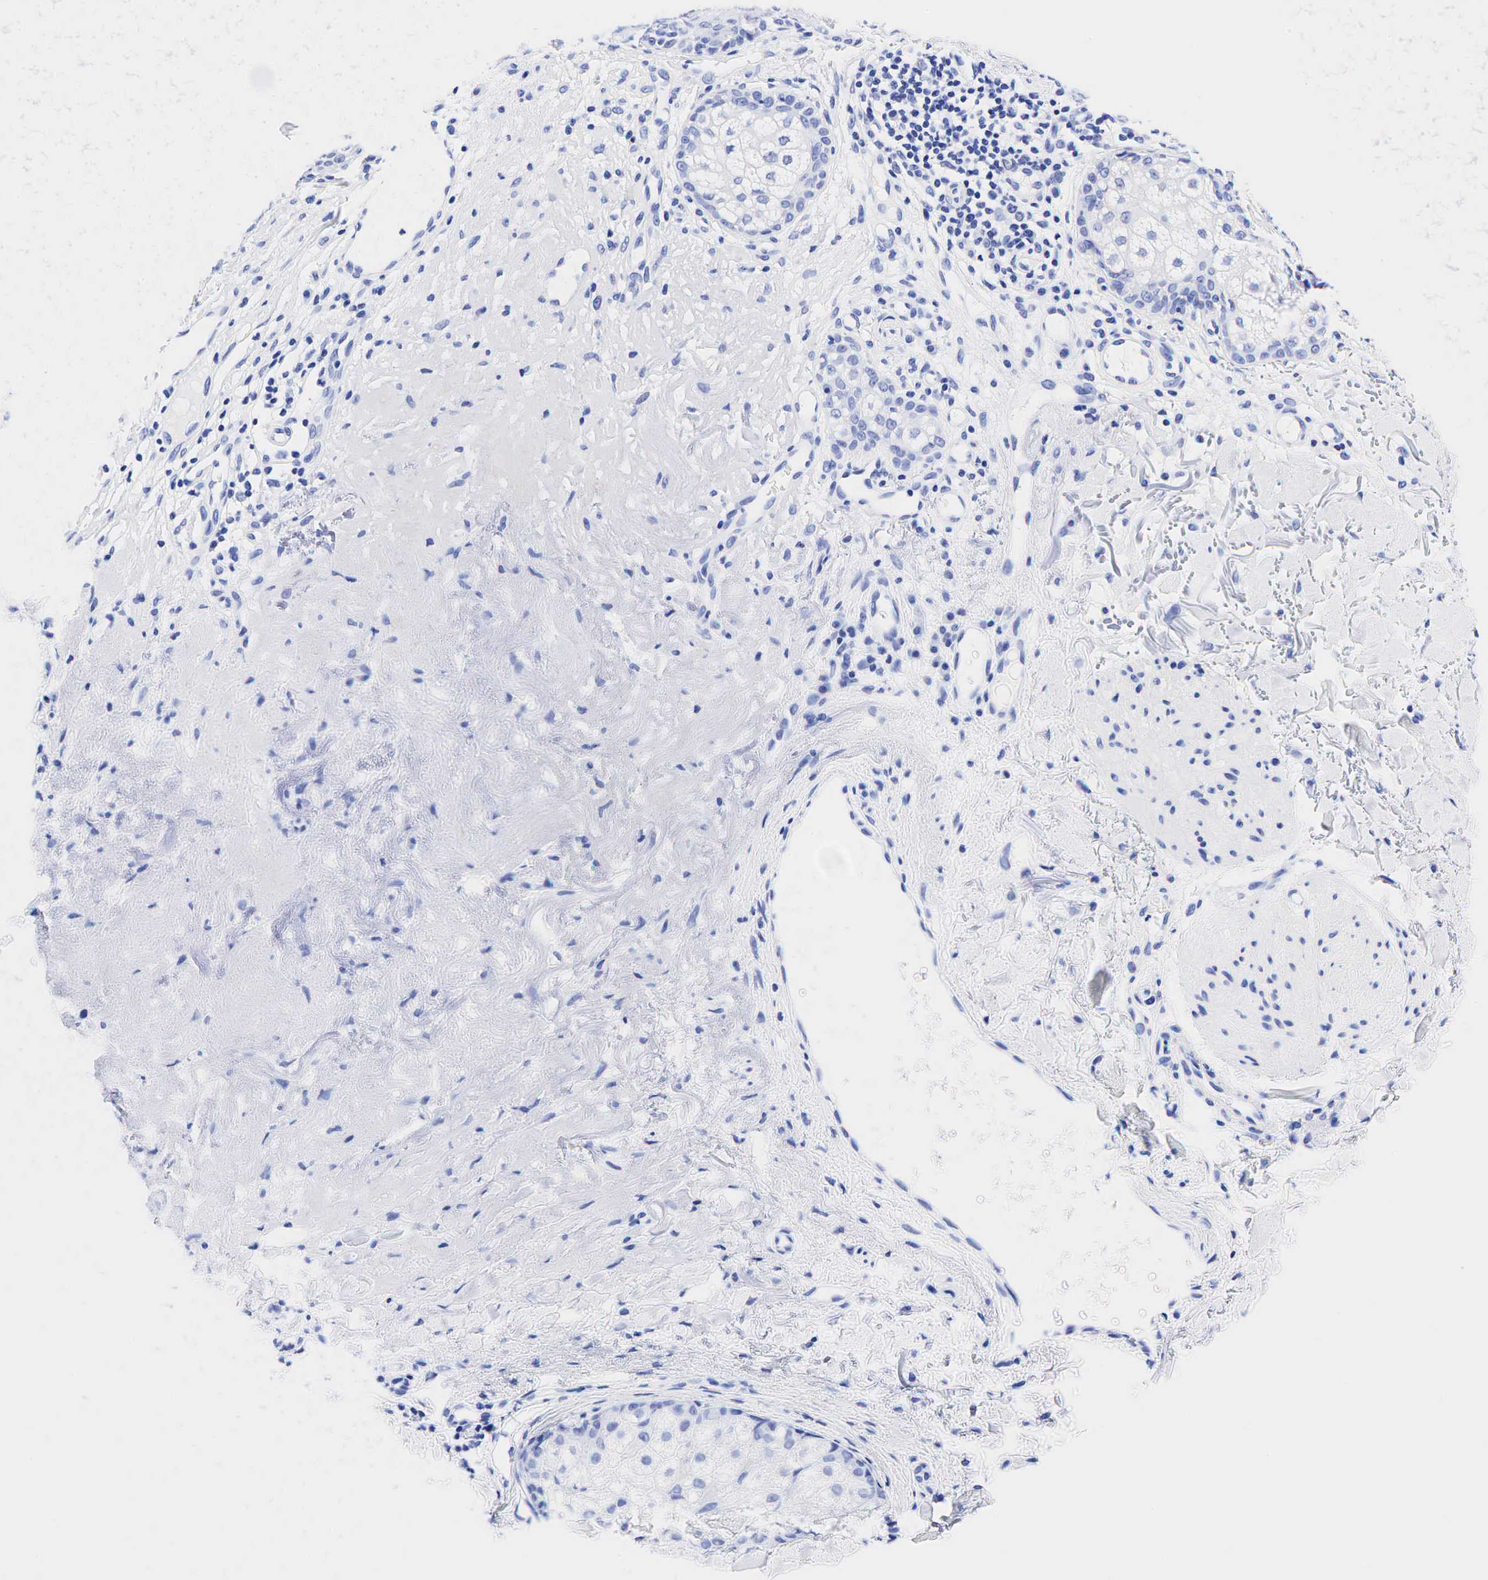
{"staining": {"intensity": "negative", "quantity": "none", "location": "none"}, "tissue": "skin cancer", "cell_type": "Tumor cells", "image_type": "cancer", "snomed": [{"axis": "morphology", "description": "Squamous cell carcinoma, NOS"}, {"axis": "topography", "description": "Skin"}], "caption": "A high-resolution image shows immunohistochemistry staining of skin squamous cell carcinoma, which shows no significant positivity in tumor cells.", "gene": "KRT19", "patient": {"sex": "male", "age": 77}}